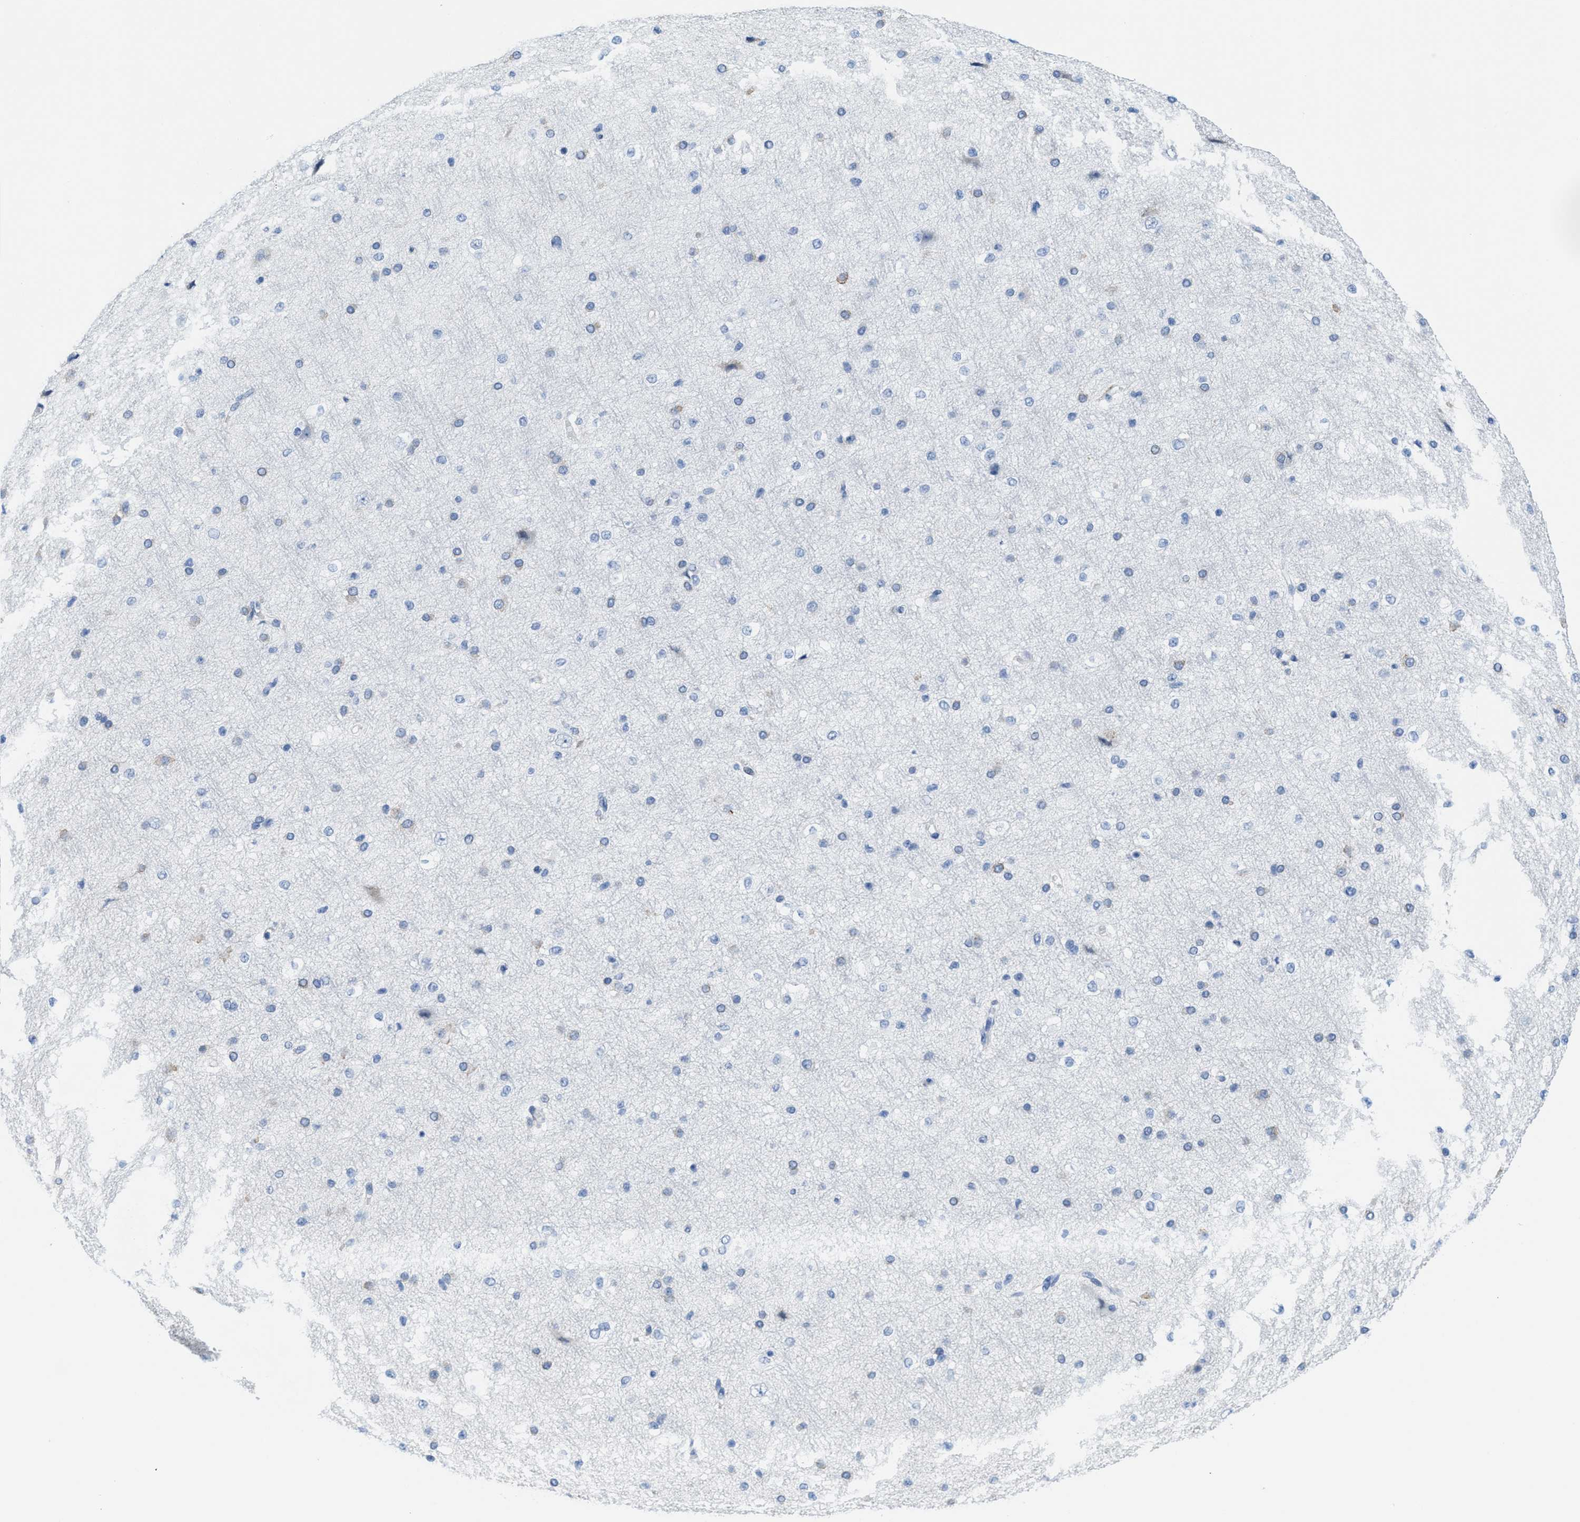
{"staining": {"intensity": "negative", "quantity": "none", "location": "none"}, "tissue": "cerebral cortex", "cell_type": "Endothelial cells", "image_type": "normal", "snomed": [{"axis": "morphology", "description": "Normal tissue, NOS"}, {"axis": "morphology", "description": "Developmental malformation"}, {"axis": "topography", "description": "Cerebral cortex"}], "caption": "Human cerebral cortex stained for a protein using immunohistochemistry demonstrates no positivity in endothelial cells.", "gene": "KIFC3", "patient": {"sex": "female", "age": 30}}